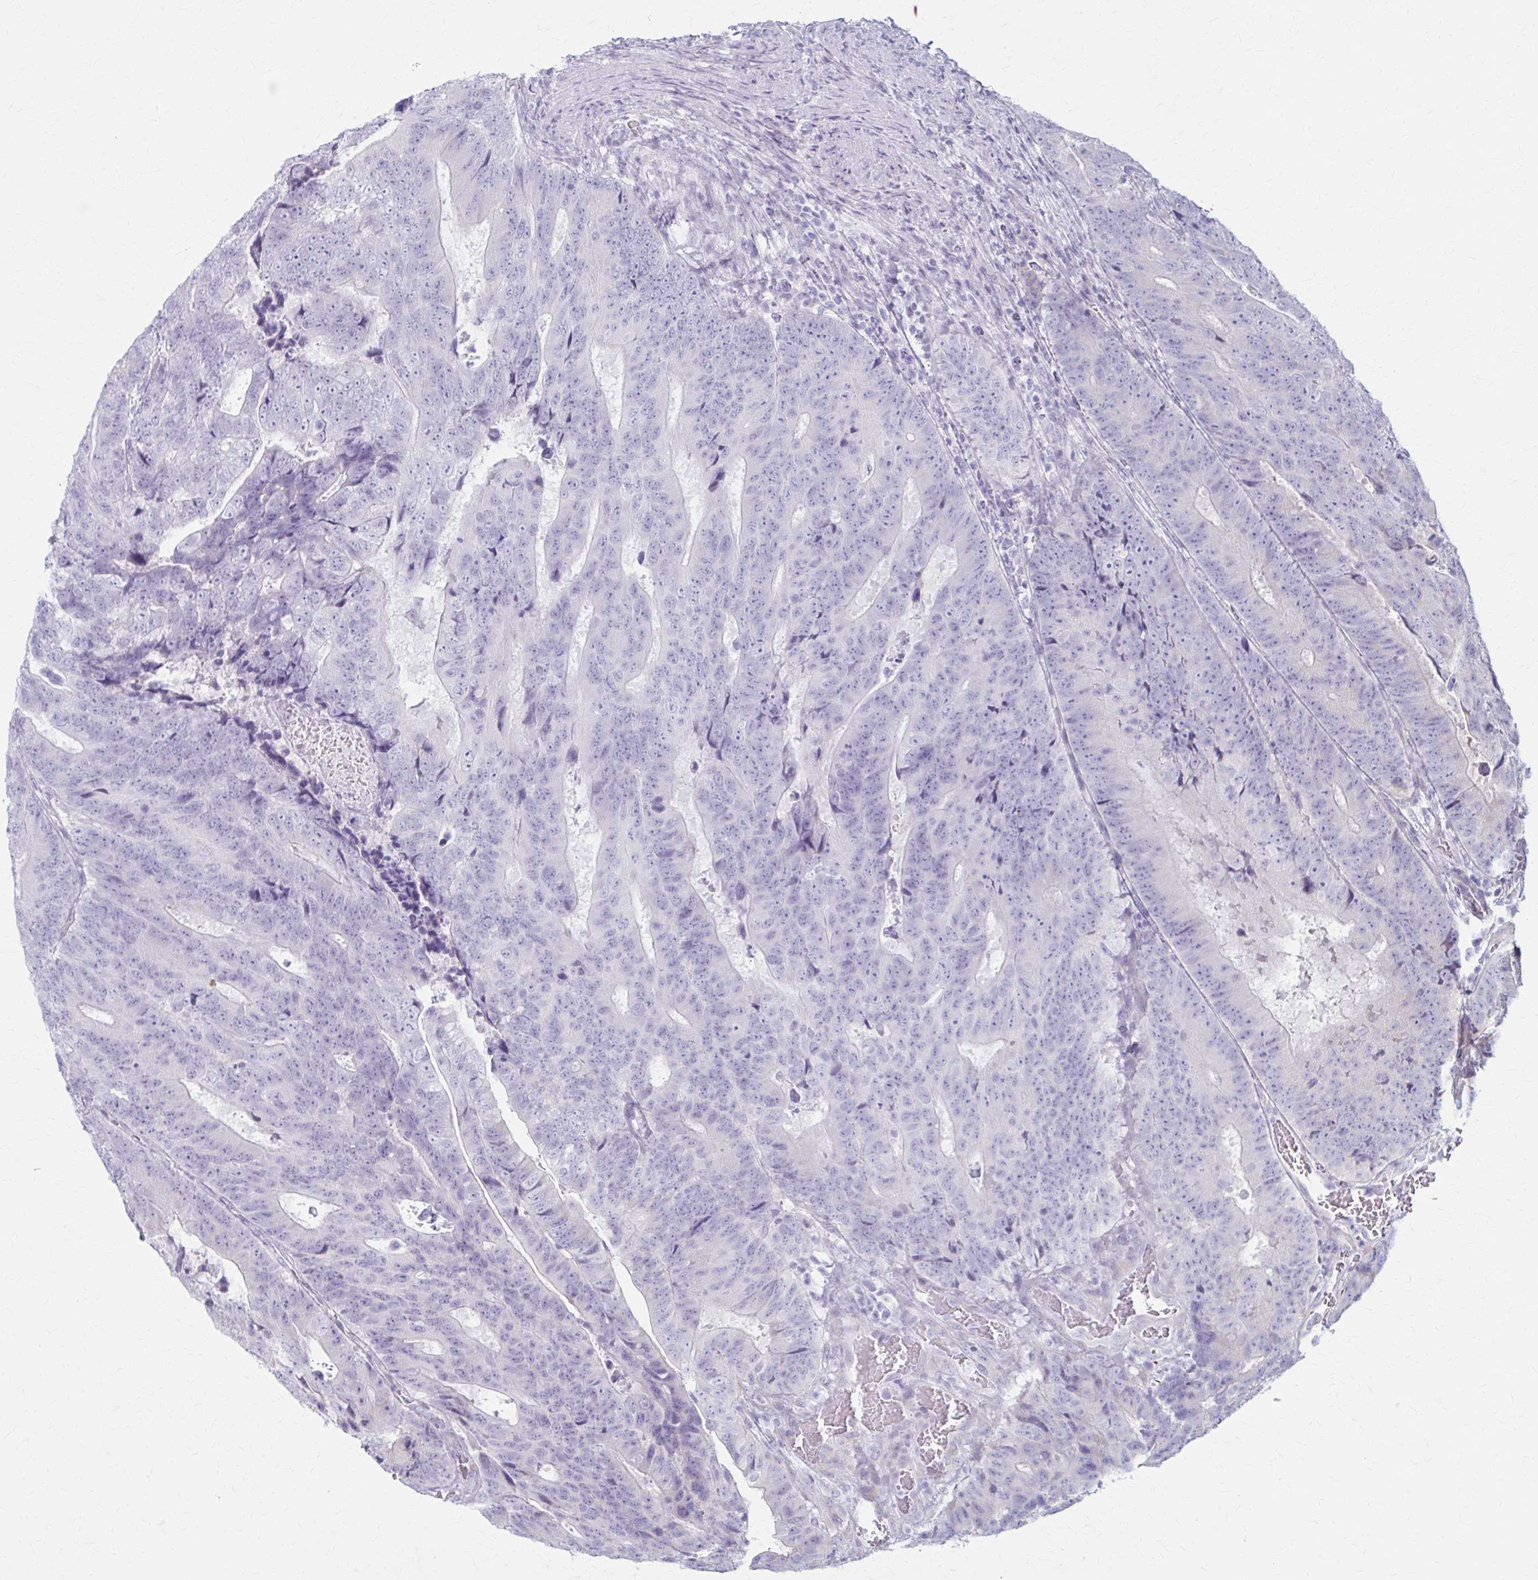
{"staining": {"intensity": "negative", "quantity": "none", "location": "none"}, "tissue": "colorectal cancer", "cell_type": "Tumor cells", "image_type": "cancer", "snomed": [{"axis": "morphology", "description": "Adenocarcinoma, NOS"}, {"axis": "topography", "description": "Colon"}], "caption": "Tumor cells are negative for protein expression in human colorectal cancer.", "gene": "PRKRA", "patient": {"sex": "female", "age": 48}}